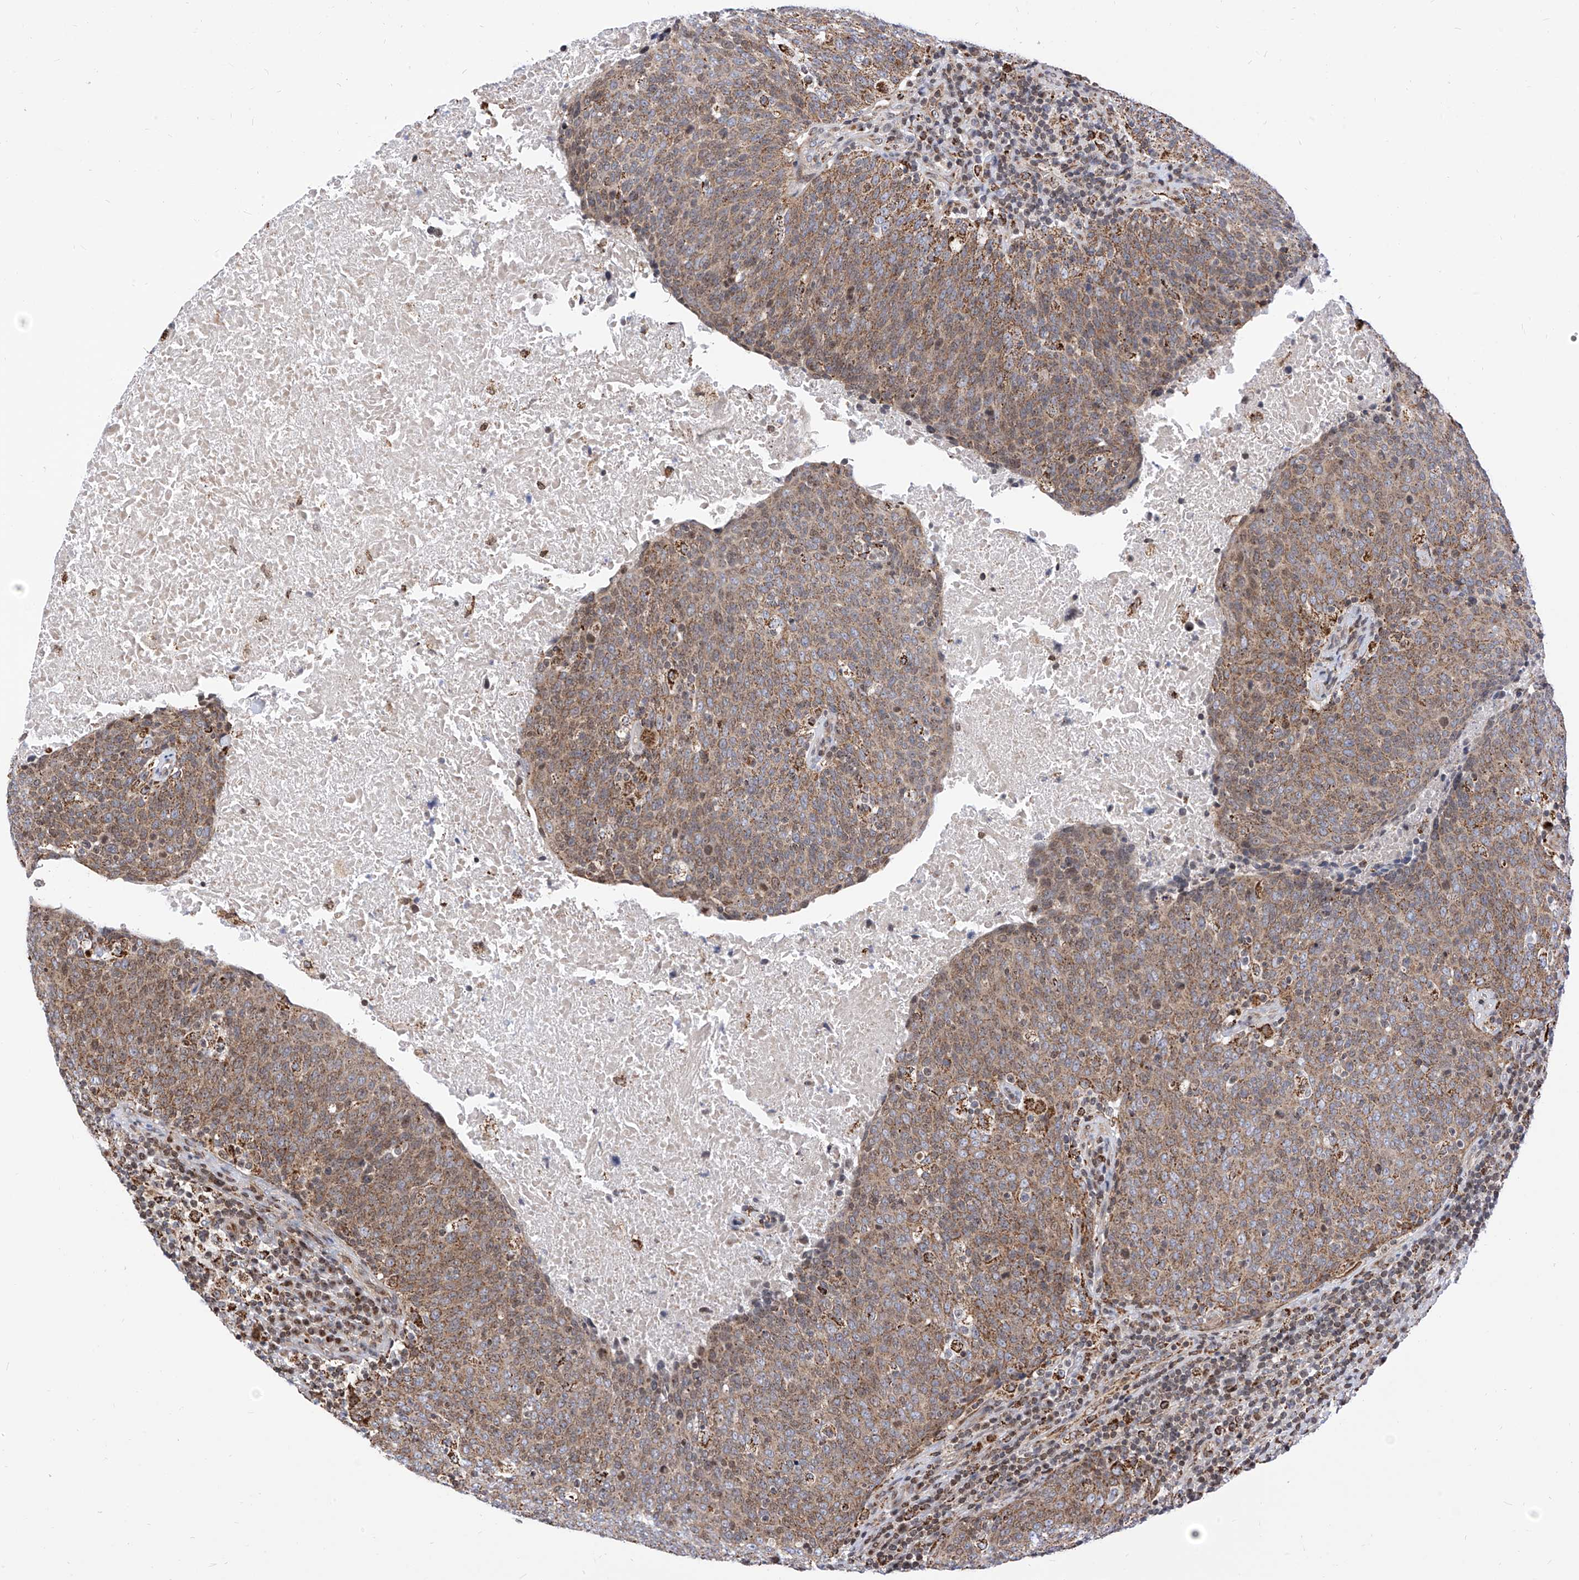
{"staining": {"intensity": "moderate", "quantity": ">75%", "location": "cytoplasmic/membranous"}, "tissue": "head and neck cancer", "cell_type": "Tumor cells", "image_type": "cancer", "snomed": [{"axis": "morphology", "description": "Squamous cell carcinoma, NOS"}, {"axis": "morphology", "description": "Squamous cell carcinoma, metastatic, NOS"}, {"axis": "topography", "description": "Lymph node"}, {"axis": "topography", "description": "Head-Neck"}], "caption": "Head and neck cancer (squamous cell carcinoma) stained for a protein (brown) demonstrates moderate cytoplasmic/membranous positive expression in approximately >75% of tumor cells.", "gene": "TTLL8", "patient": {"sex": "male", "age": 62}}